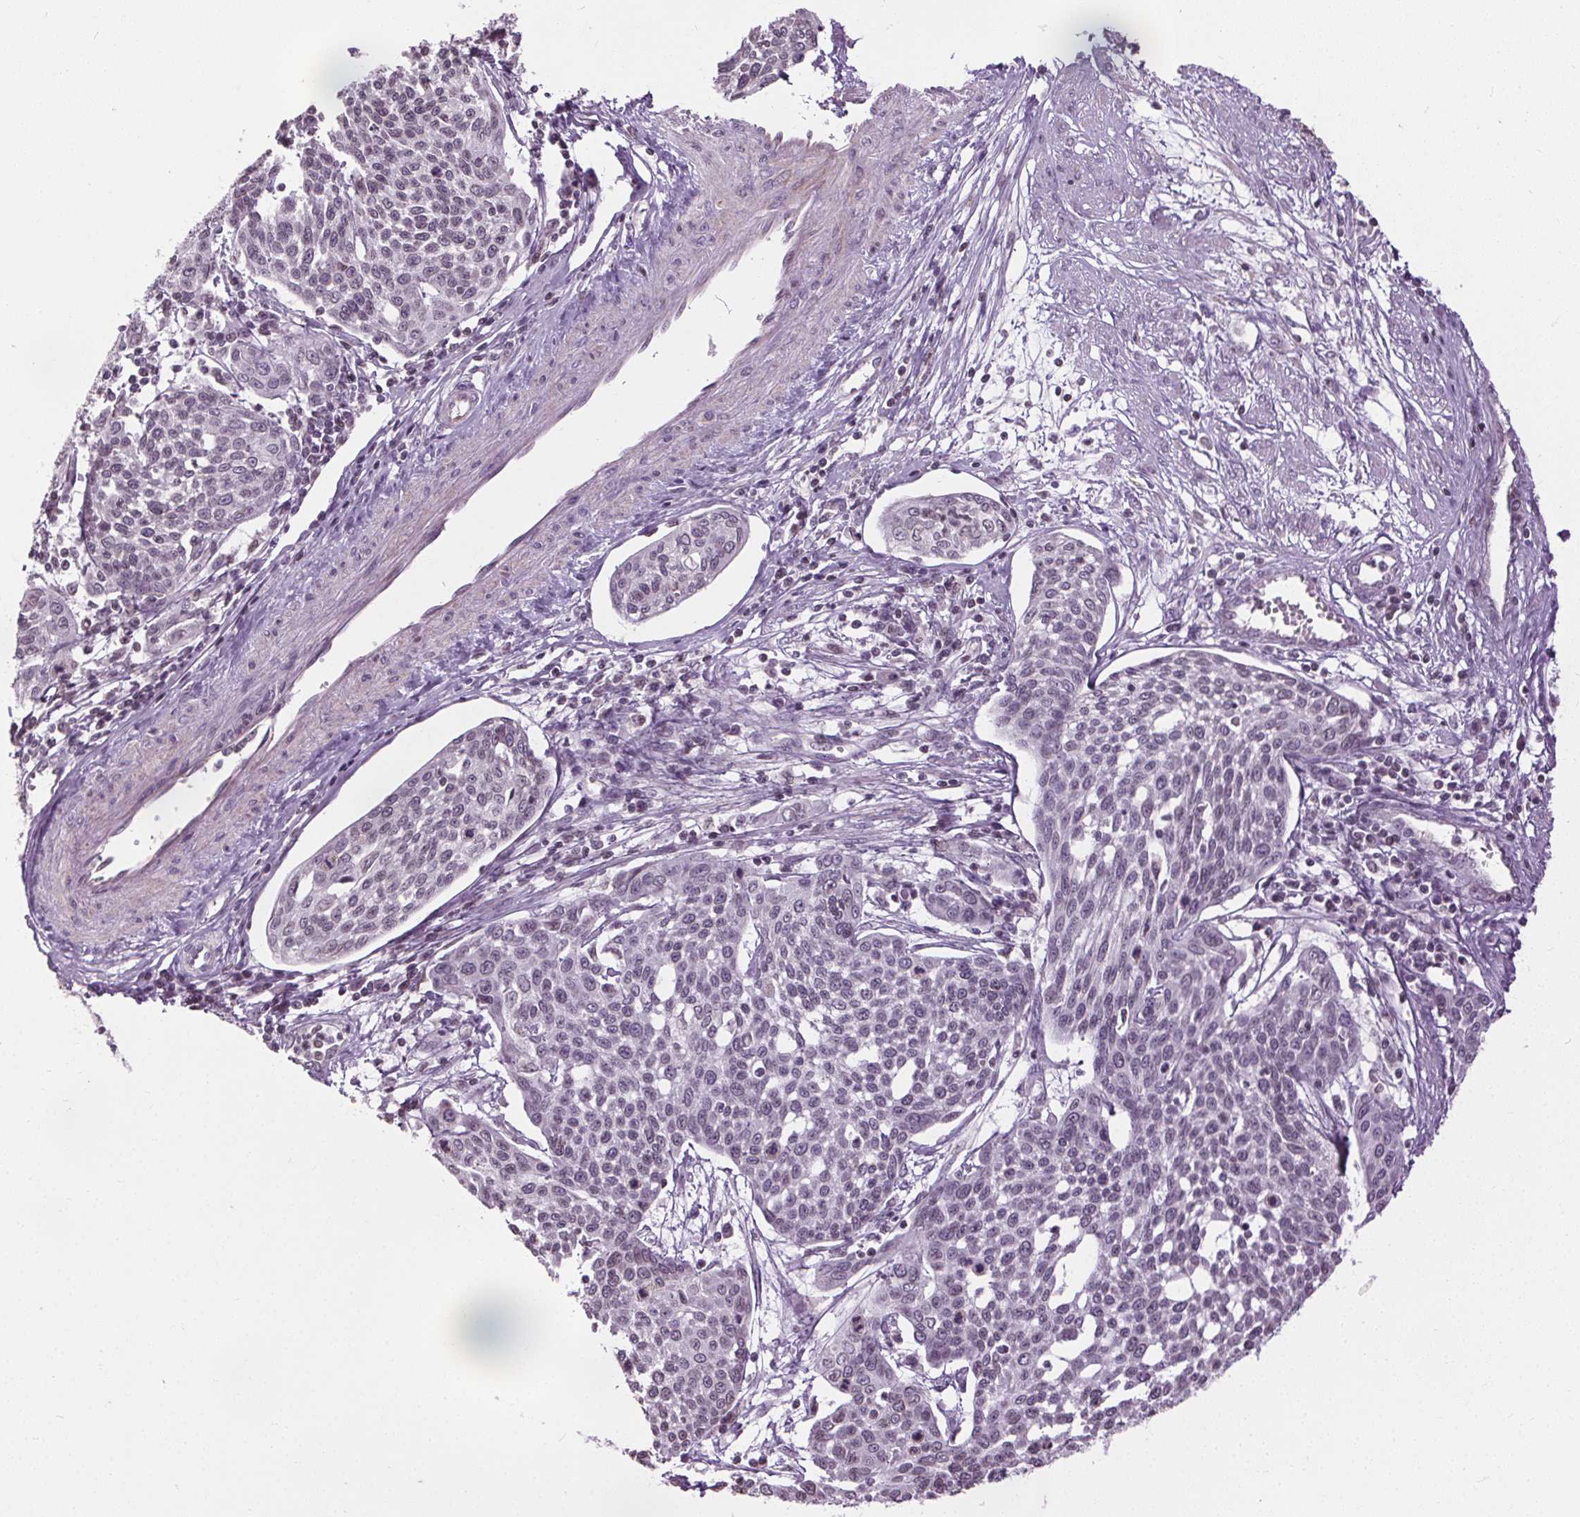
{"staining": {"intensity": "negative", "quantity": "none", "location": "none"}, "tissue": "cervical cancer", "cell_type": "Tumor cells", "image_type": "cancer", "snomed": [{"axis": "morphology", "description": "Squamous cell carcinoma, NOS"}, {"axis": "topography", "description": "Cervix"}], "caption": "Cervical cancer (squamous cell carcinoma) was stained to show a protein in brown. There is no significant positivity in tumor cells.", "gene": "LFNG", "patient": {"sex": "female", "age": 34}}